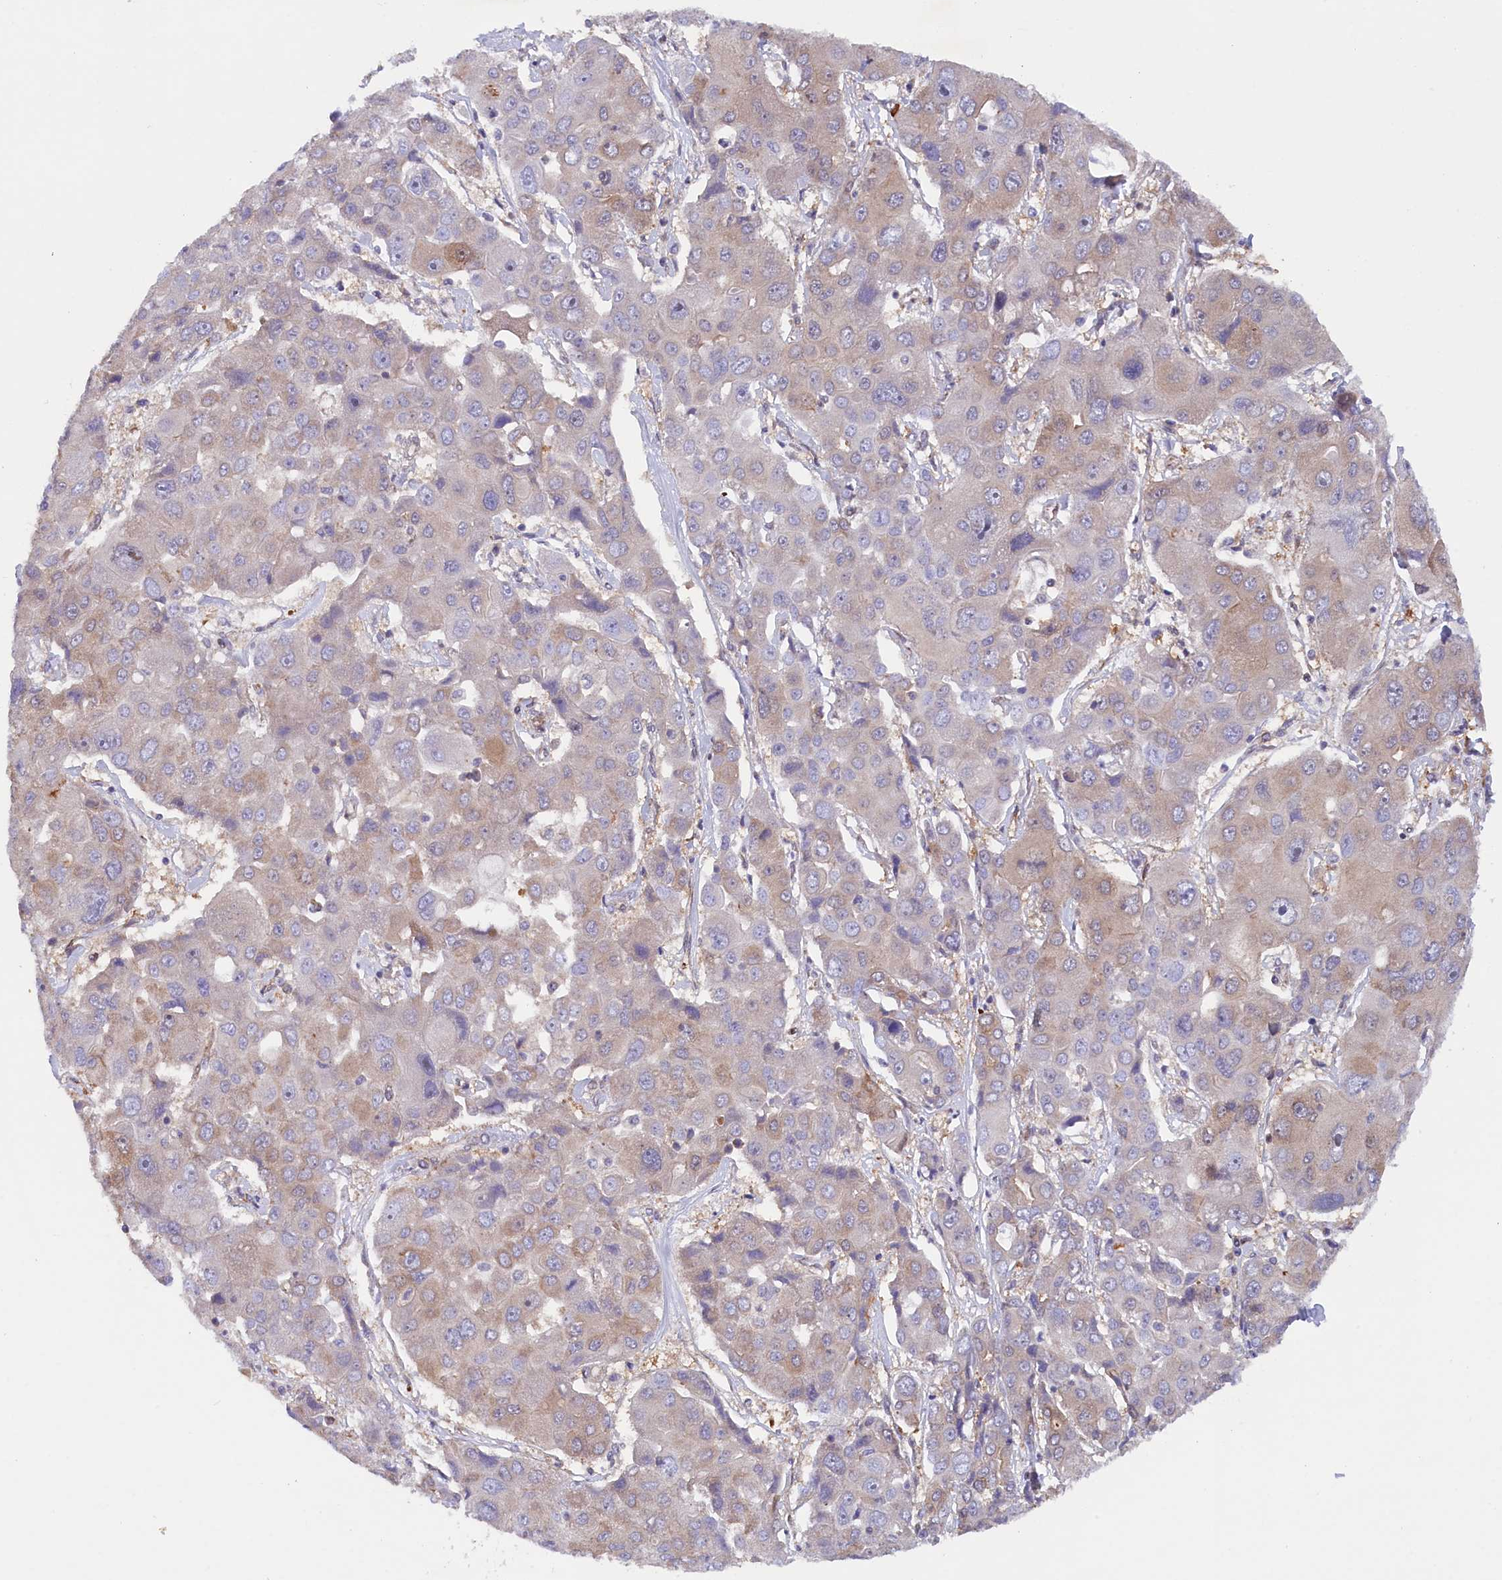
{"staining": {"intensity": "weak", "quantity": "<25%", "location": "cytoplasmic/membranous"}, "tissue": "liver cancer", "cell_type": "Tumor cells", "image_type": "cancer", "snomed": [{"axis": "morphology", "description": "Cholangiocarcinoma"}, {"axis": "topography", "description": "Liver"}], "caption": "High power microscopy image of an IHC micrograph of liver cholangiocarcinoma, revealing no significant staining in tumor cells.", "gene": "JPT2", "patient": {"sex": "male", "age": 67}}